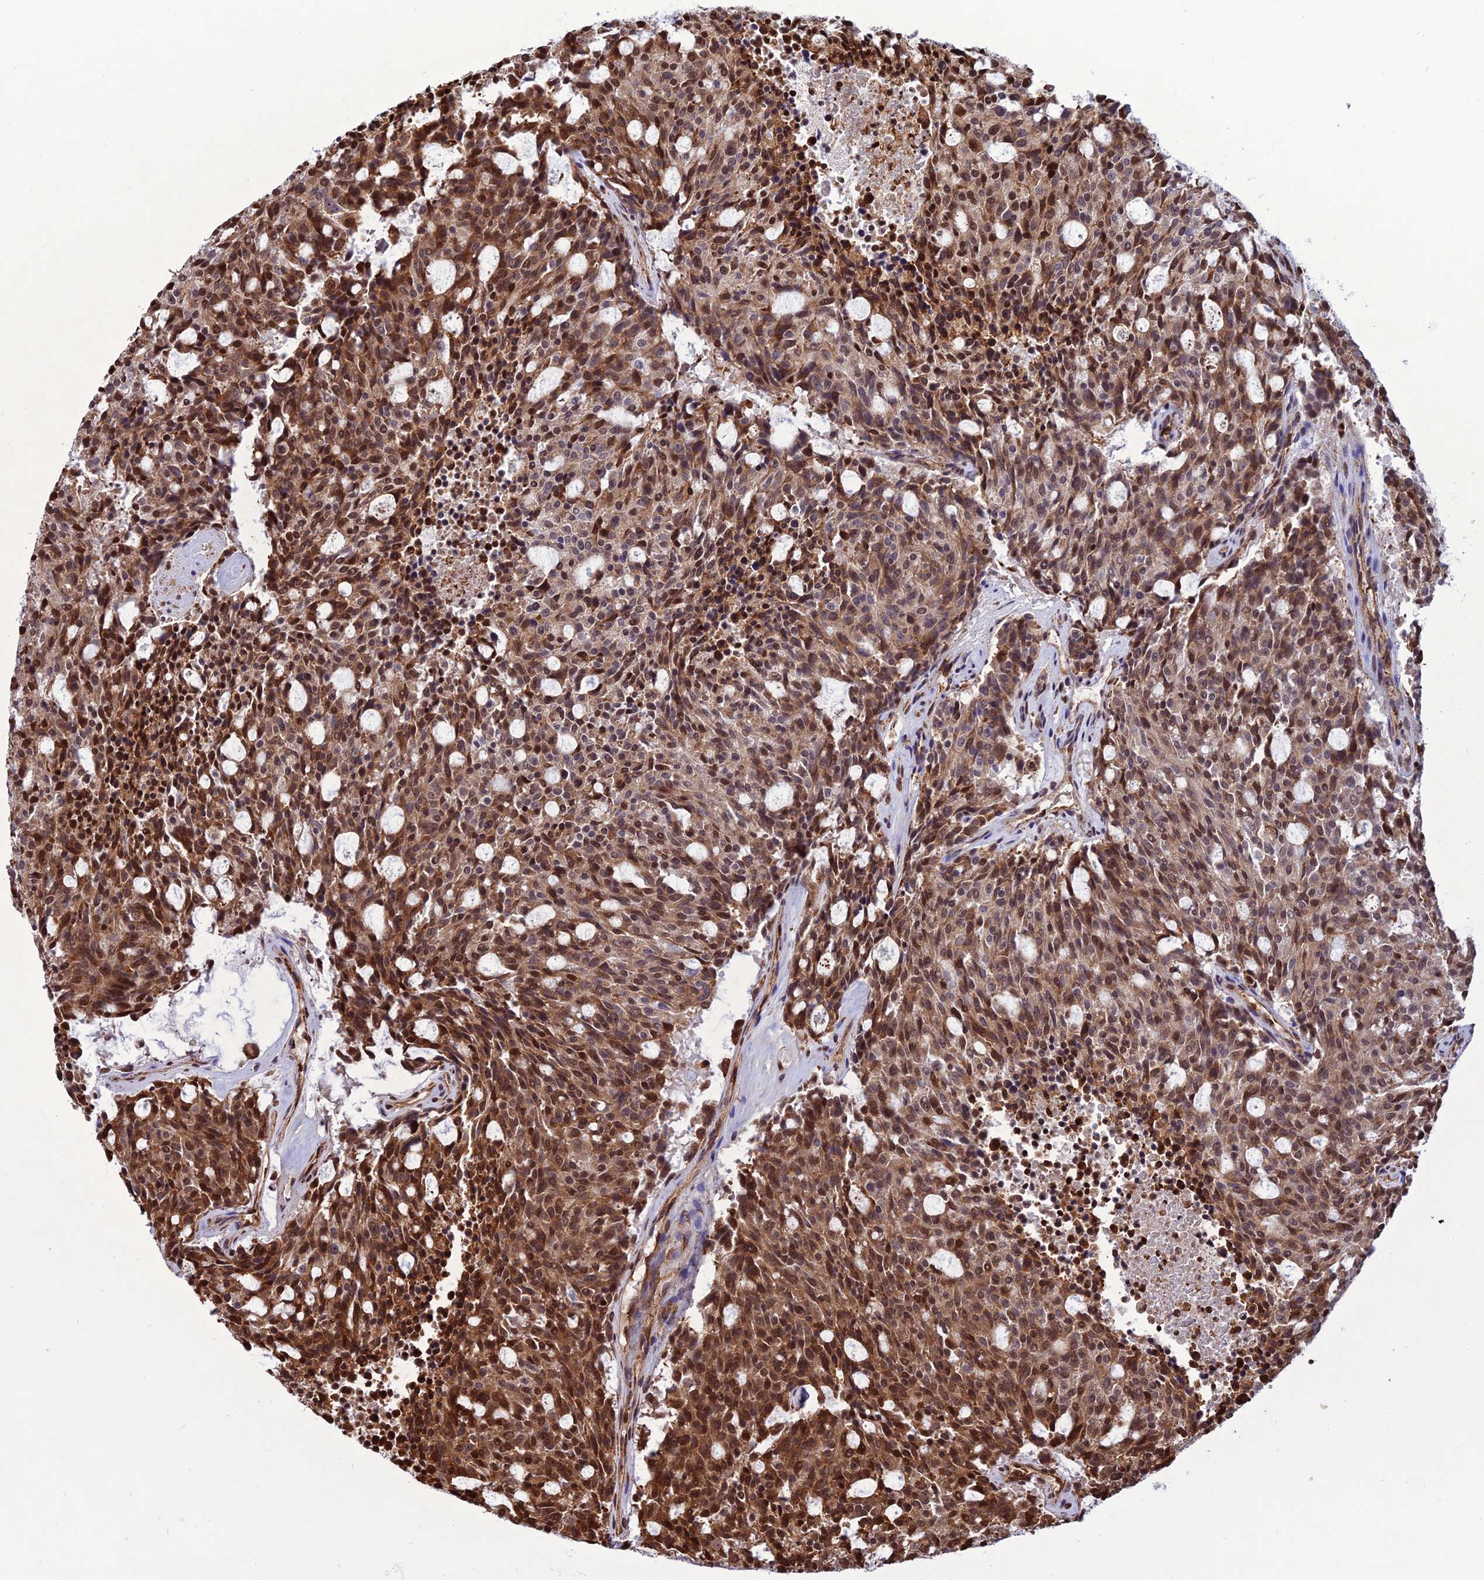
{"staining": {"intensity": "moderate", "quantity": ">75%", "location": "cytoplasmic/membranous,nuclear"}, "tissue": "carcinoid", "cell_type": "Tumor cells", "image_type": "cancer", "snomed": [{"axis": "morphology", "description": "Carcinoid, malignant, NOS"}, {"axis": "topography", "description": "Pancreas"}], "caption": "Protein expression analysis of carcinoid shows moderate cytoplasmic/membranous and nuclear positivity in approximately >75% of tumor cells. (IHC, brightfield microscopy, high magnification).", "gene": "INO80E", "patient": {"sex": "female", "age": 54}}